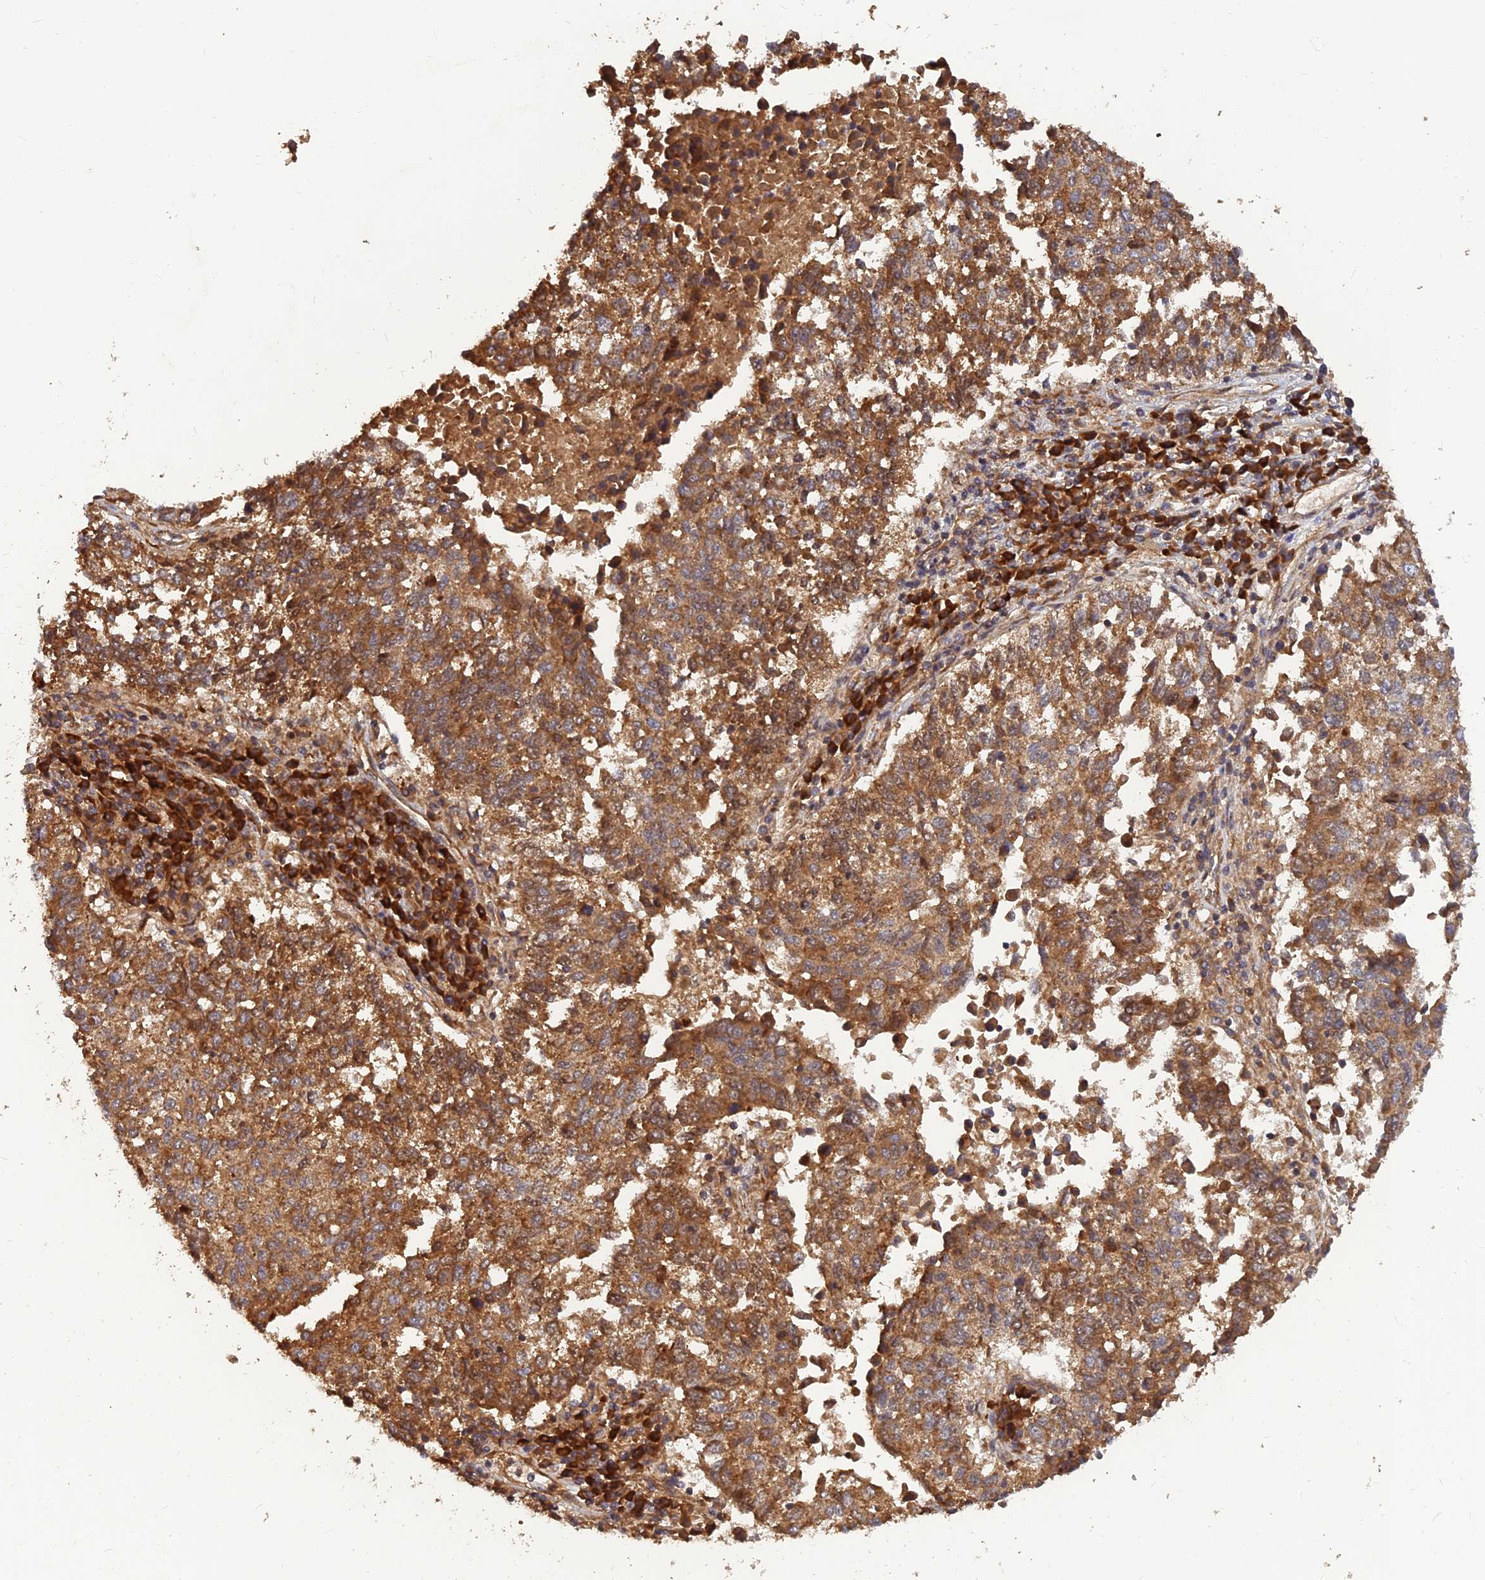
{"staining": {"intensity": "moderate", "quantity": ">75%", "location": "cytoplasmic/membranous"}, "tissue": "lung cancer", "cell_type": "Tumor cells", "image_type": "cancer", "snomed": [{"axis": "morphology", "description": "Squamous cell carcinoma, NOS"}, {"axis": "topography", "description": "Lung"}], "caption": "A medium amount of moderate cytoplasmic/membranous expression is identified in approximately >75% of tumor cells in lung cancer (squamous cell carcinoma) tissue. (Brightfield microscopy of DAB IHC at high magnification).", "gene": "RELCH", "patient": {"sex": "male", "age": 73}}